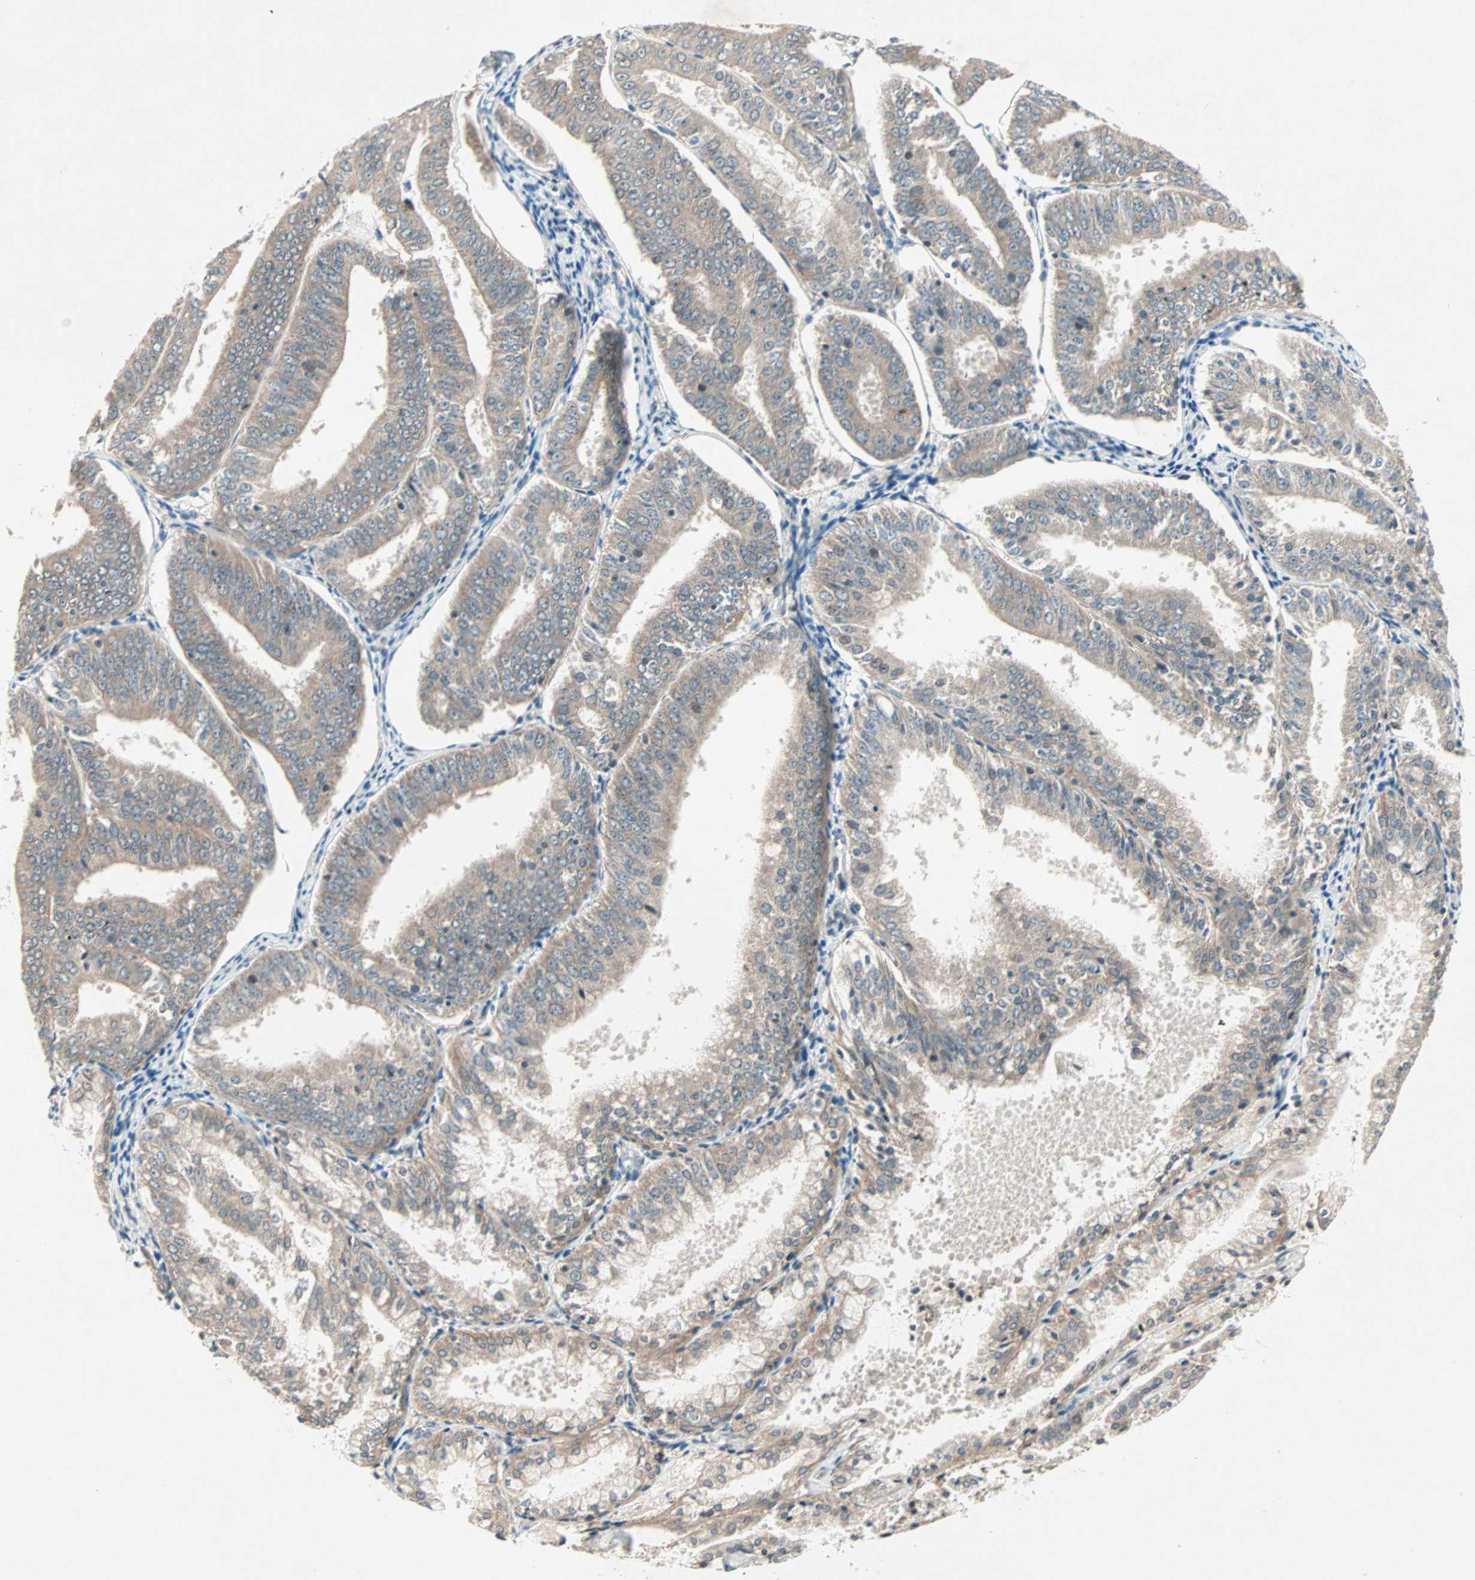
{"staining": {"intensity": "weak", "quantity": ">75%", "location": "cytoplasmic/membranous"}, "tissue": "endometrial cancer", "cell_type": "Tumor cells", "image_type": "cancer", "snomed": [{"axis": "morphology", "description": "Adenocarcinoma, NOS"}, {"axis": "topography", "description": "Endometrium"}], "caption": "The immunohistochemical stain shows weak cytoplasmic/membranous positivity in tumor cells of endometrial adenocarcinoma tissue.", "gene": "PGBD1", "patient": {"sex": "female", "age": 63}}